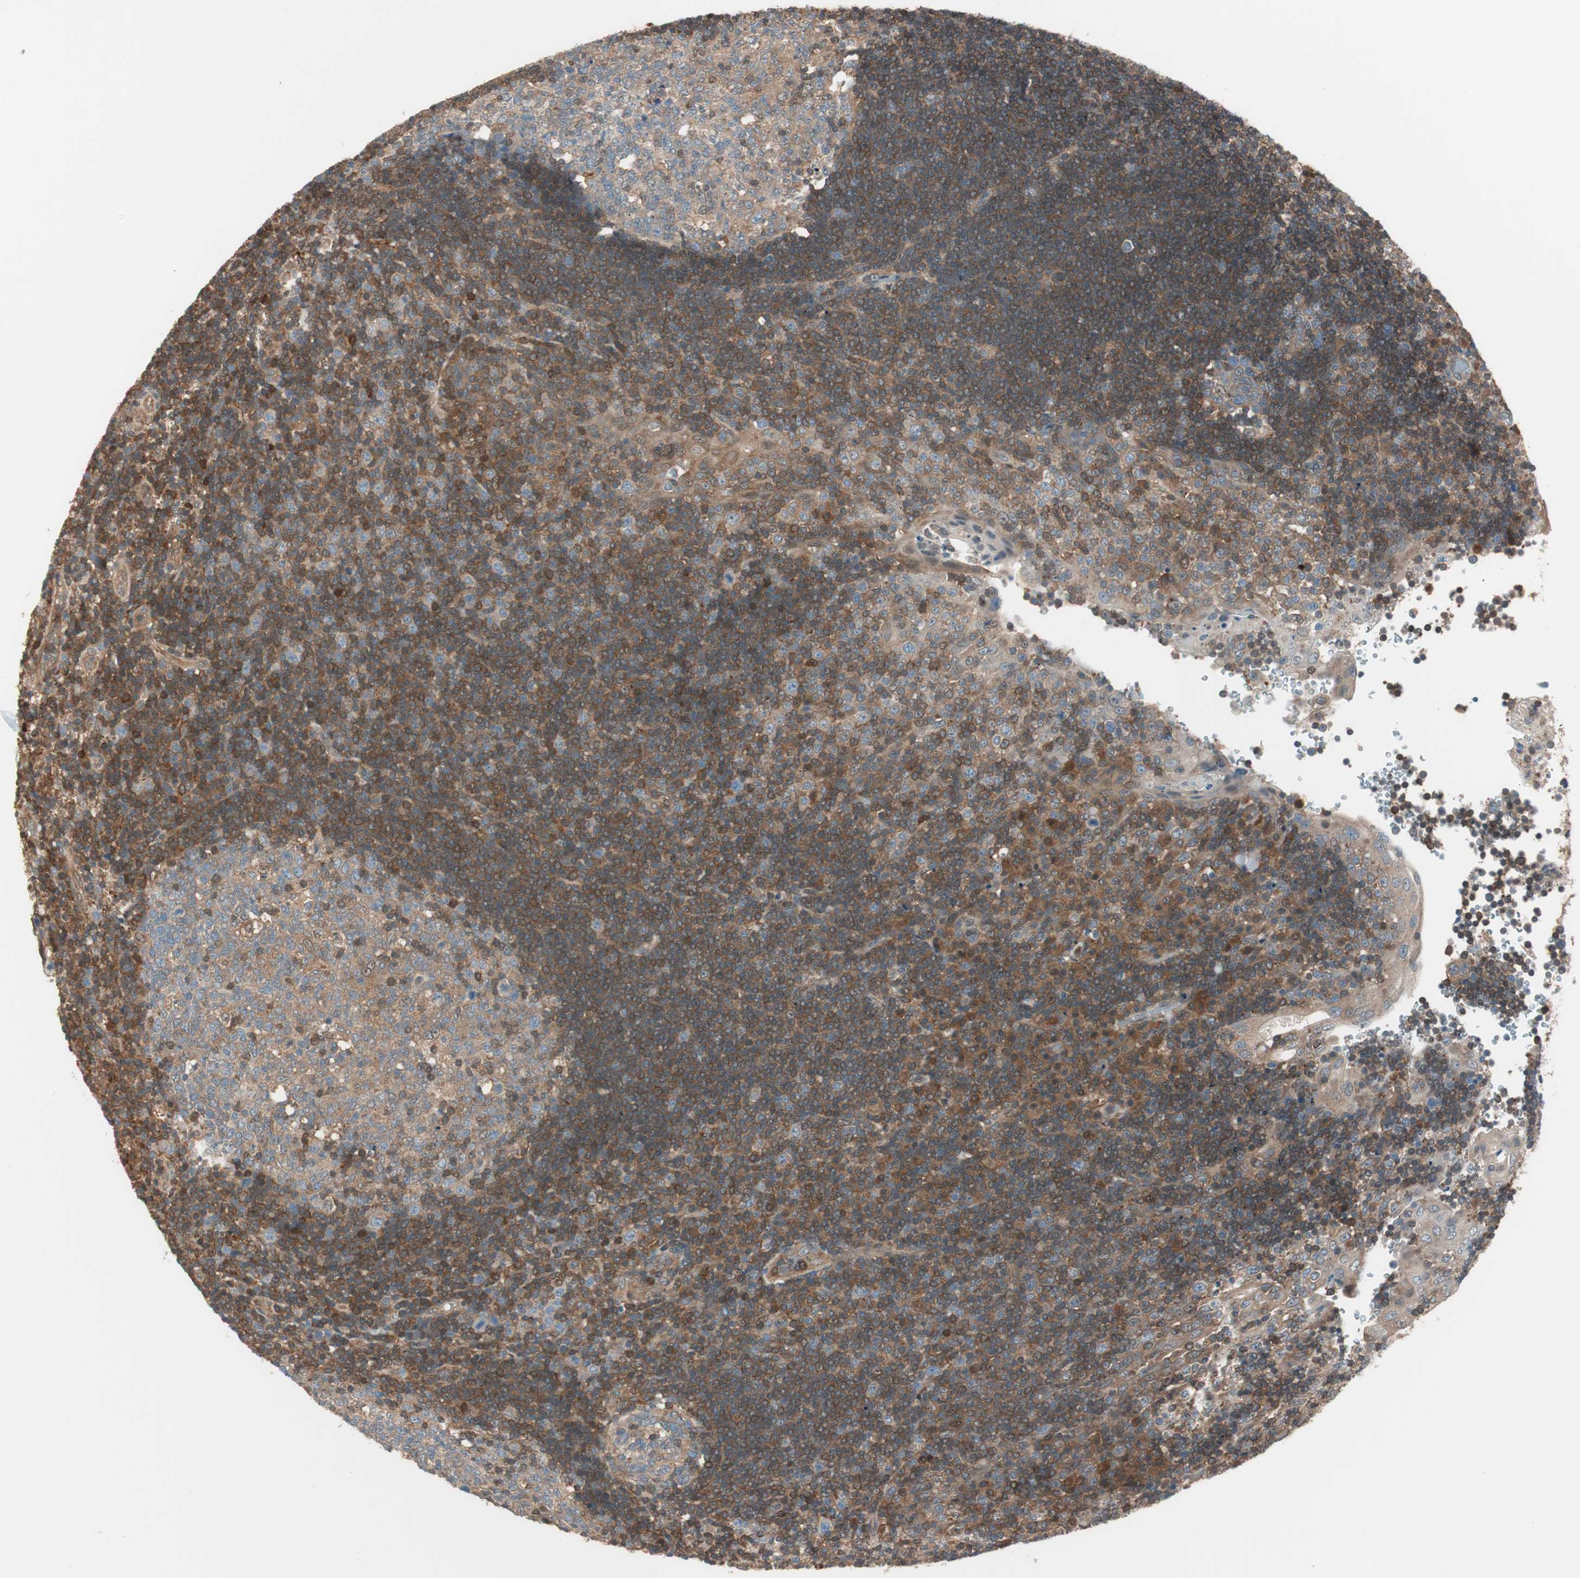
{"staining": {"intensity": "strong", "quantity": "25%-75%", "location": "cytoplasmic/membranous"}, "tissue": "tonsil", "cell_type": "Germinal center cells", "image_type": "normal", "snomed": [{"axis": "morphology", "description": "Normal tissue, NOS"}, {"axis": "topography", "description": "Tonsil"}], "caption": "Strong cytoplasmic/membranous protein expression is appreciated in about 25%-75% of germinal center cells in tonsil. The protein of interest is stained brown, and the nuclei are stained in blue (DAB (3,3'-diaminobenzidine) IHC with brightfield microscopy, high magnification).", "gene": "GALT", "patient": {"sex": "female", "age": 40}}